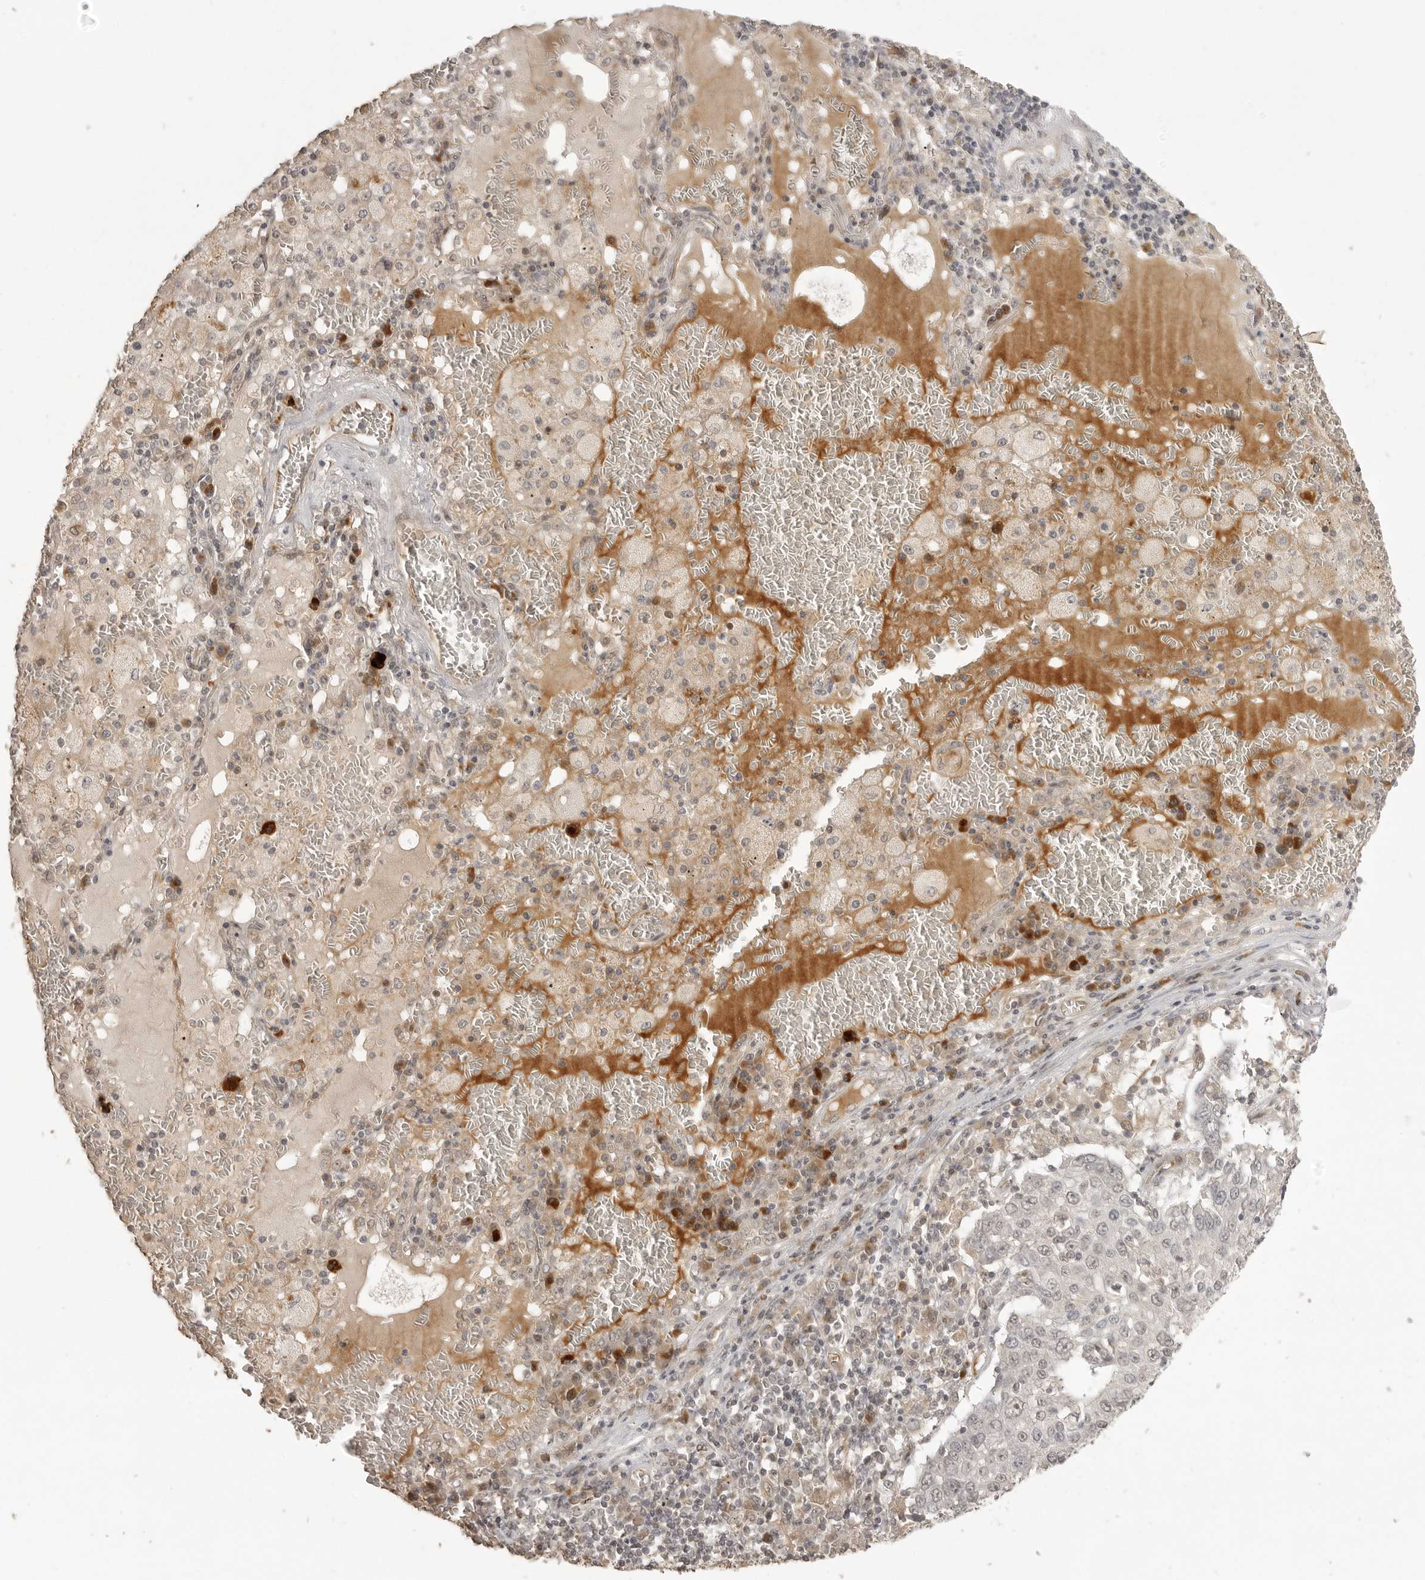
{"staining": {"intensity": "negative", "quantity": "none", "location": "none"}, "tissue": "lung cancer", "cell_type": "Tumor cells", "image_type": "cancer", "snomed": [{"axis": "morphology", "description": "Squamous cell carcinoma, NOS"}, {"axis": "topography", "description": "Lung"}], "caption": "Immunohistochemistry micrograph of human lung cancer (squamous cell carcinoma) stained for a protein (brown), which demonstrates no positivity in tumor cells.", "gene": "SMG8", "patient": {"sex": "male", "age": 65}}